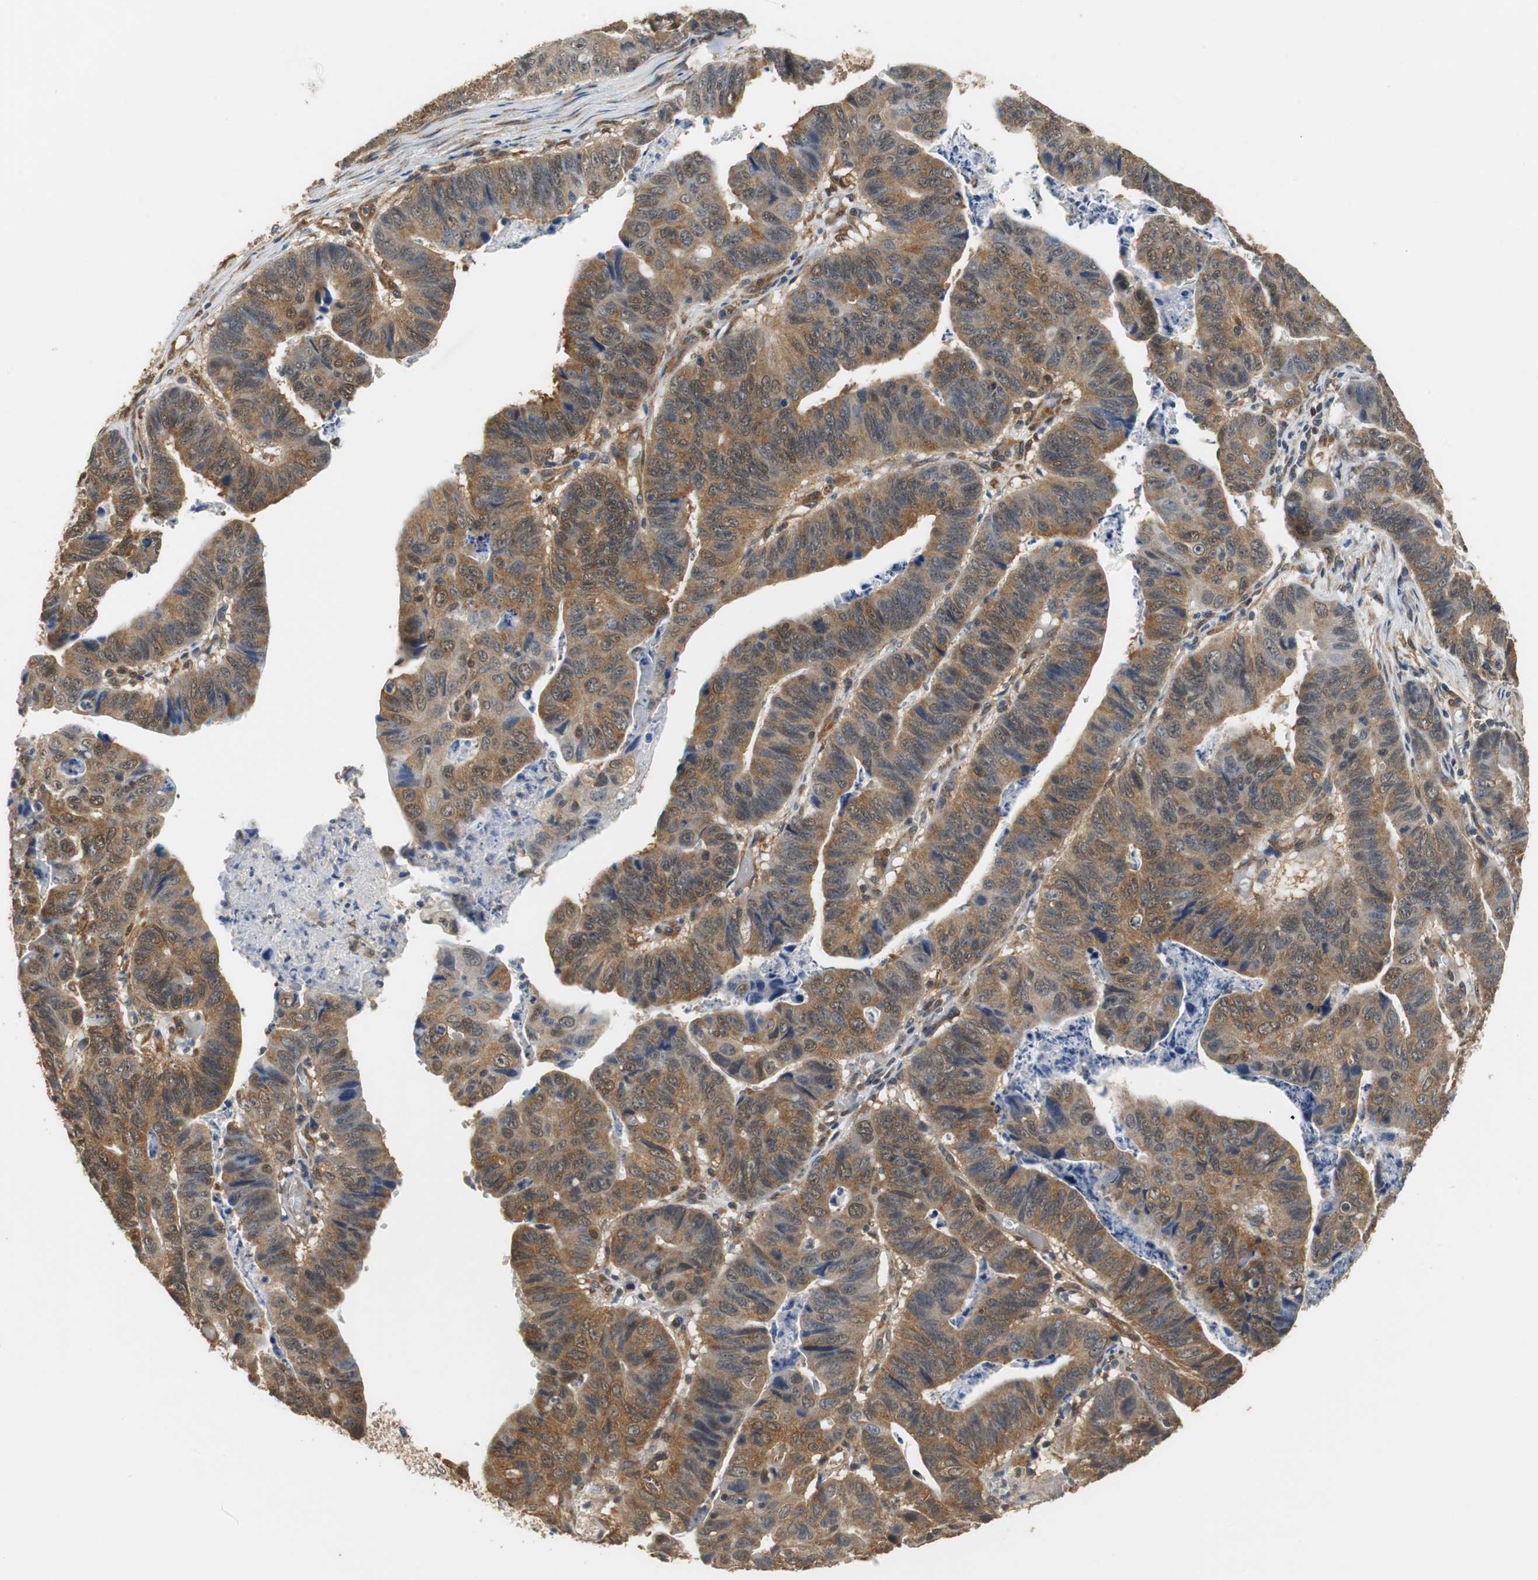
{"staining": {"intensity": "moderate", "quantity": ">75%", "location": "cytoplasmic/membranous,nuclear"}, "tissue": "stomach cancer", "cell_type": "Tumor cells", "image_type": "cancer", "snomed": [{"axis": "morphology", "description": "Adenocarcinoma, NOS"}, {"axis": "topography", "description": "Stomach, lower"}], "caption": "Stomach cancer stained with immunohistochemistry demonstrates moderate cytoplasmic/membranous and nuclear positivity in approximately >75% of tumor cells. Using DAB (brown) and hematoxylin (blue) stains, captured at high magnification using brightfield microscopy.", "gene": "UBQLN2", "patient": {"sex": "male", "age": 77}}